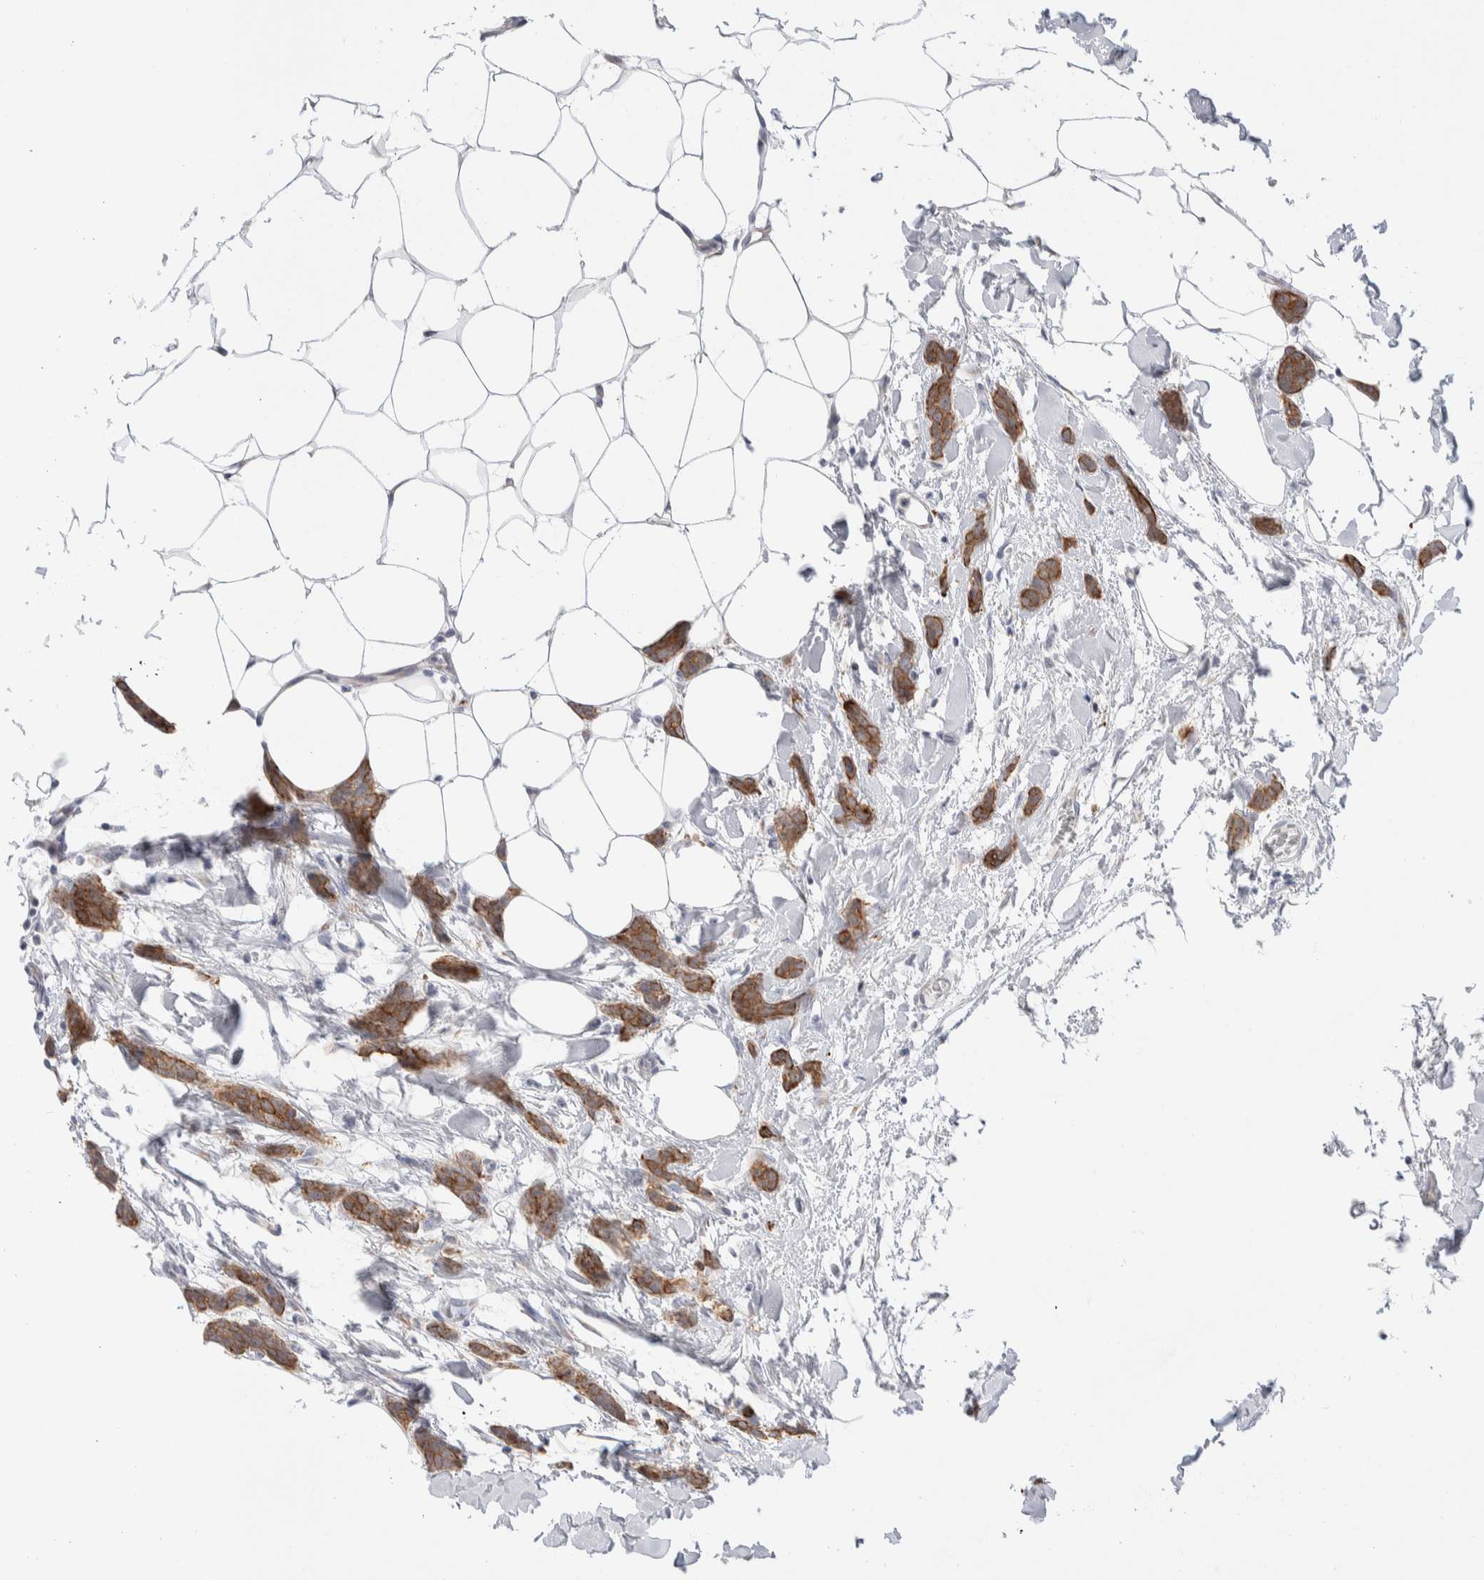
{"staining": {"intensity": "moderate", "quantity": ">75%", "location": "cytoplasmic/membranous"}, "tissue": "breast cancer", "cell_type": "Tumor cells", "image_type": "cancer", "snomed": [{"axis": "morphology", "description": "Lobular carcinoma"}, {"axis": "topography", "description": "Skin"}, {"axis": "topography", "description": "Breast"}], "caption": "Breast lobular carcinoma stained with a brown dye demonstrates moderate cytoplasmic/membranous positive positivity in about >75% of tumor cells.", "gene": "C1orf112", "patient": {"sex": "female", "age": 46}}